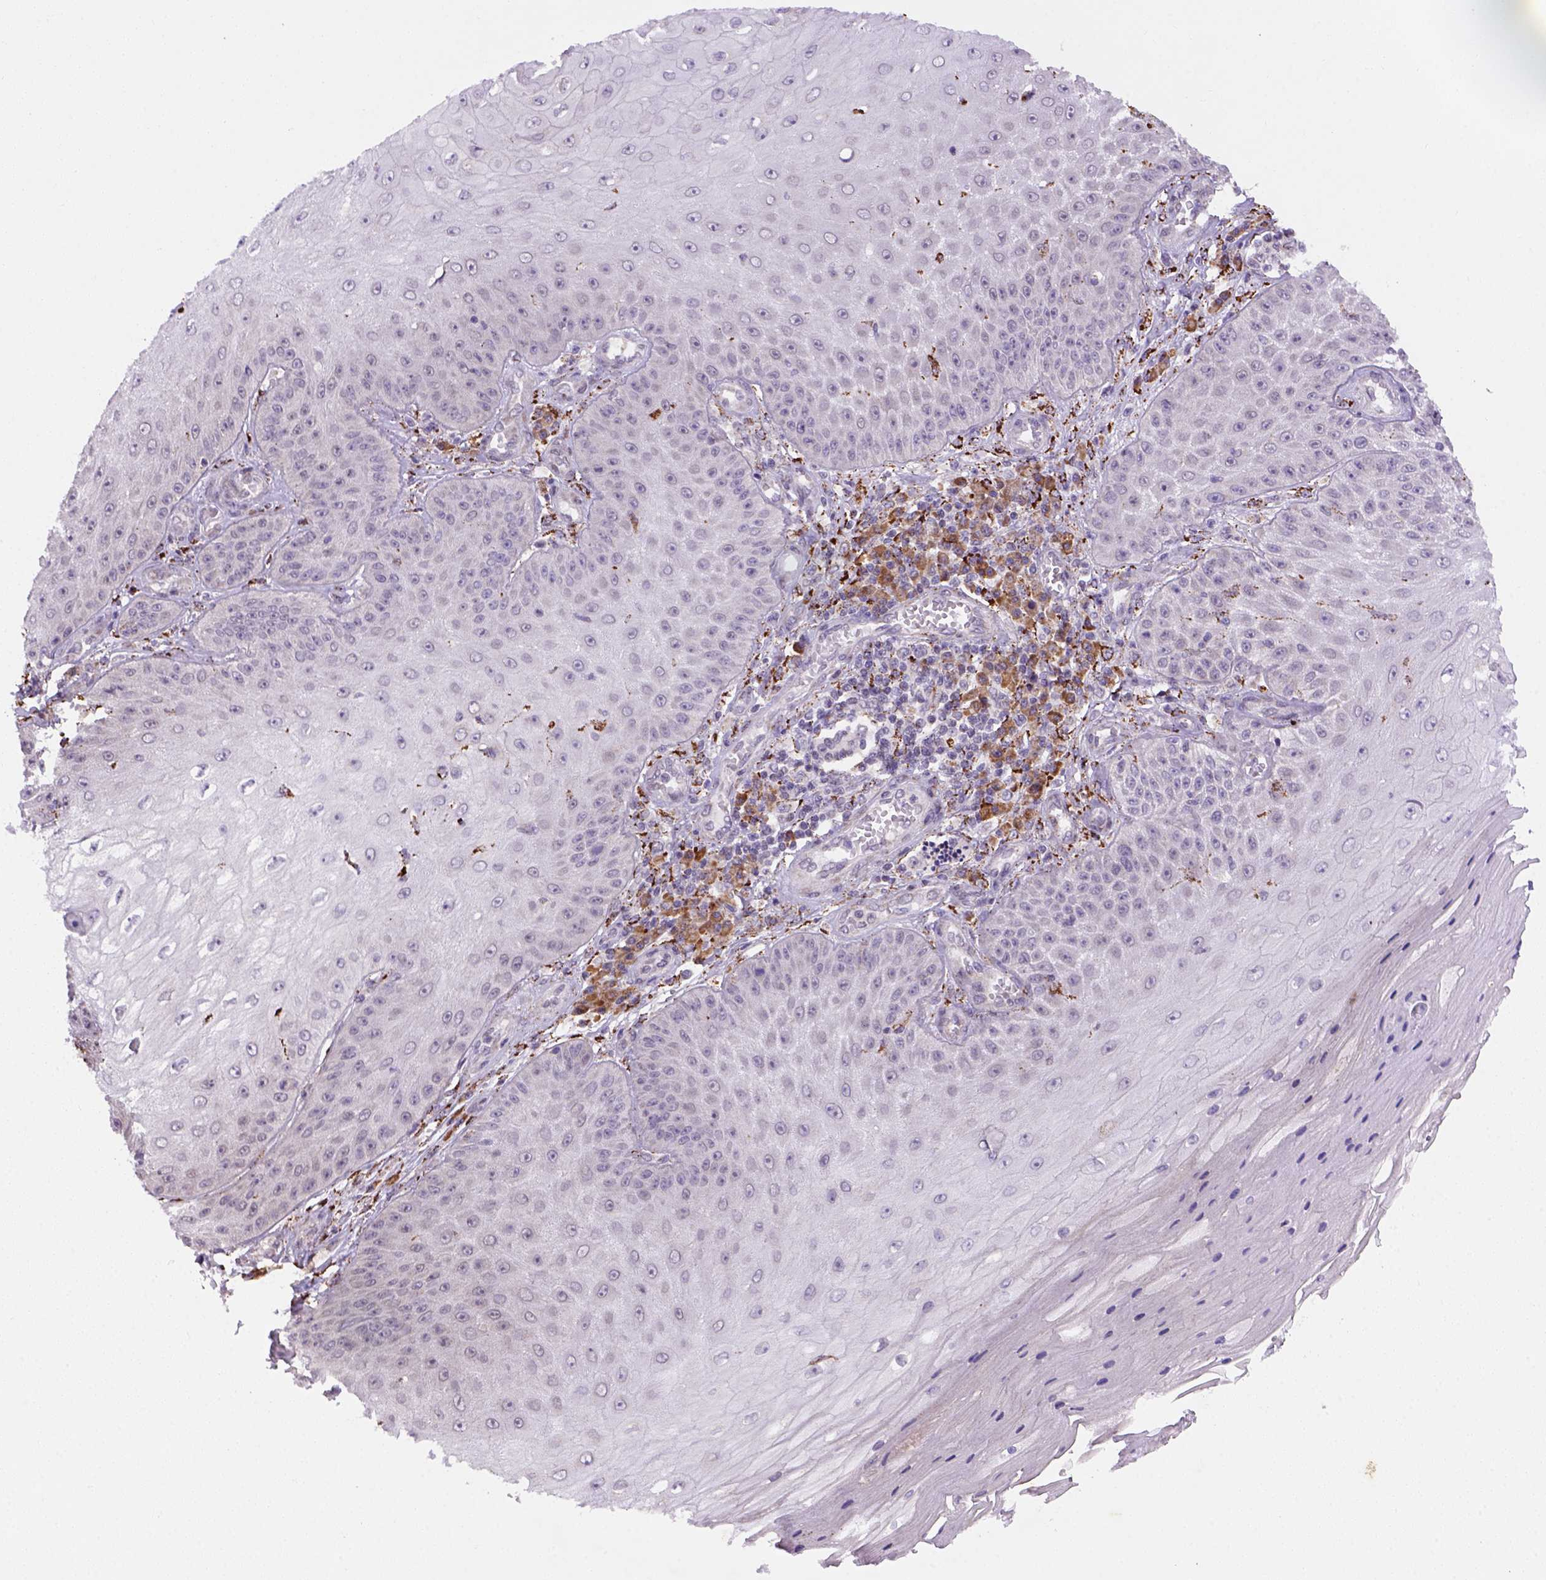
{"staining": {"intensity": "negative", "quantity": "none", "location": "none"}, "tissue": "skin cancer", "cell_type": "Tumor cells", "image_type": "cancer", "snomed": [{"axis": "morphology", "description": "Squamous cell carcinoma, NOS"}, {"axis": "topography", "description": "Skin"}], "caption": "The histopathology image shows no staining of tumor cells in skin cancer (squamous cell carcinoma).", "gene": "FZD7", "patient": {"sex": "male", "age": 70}}